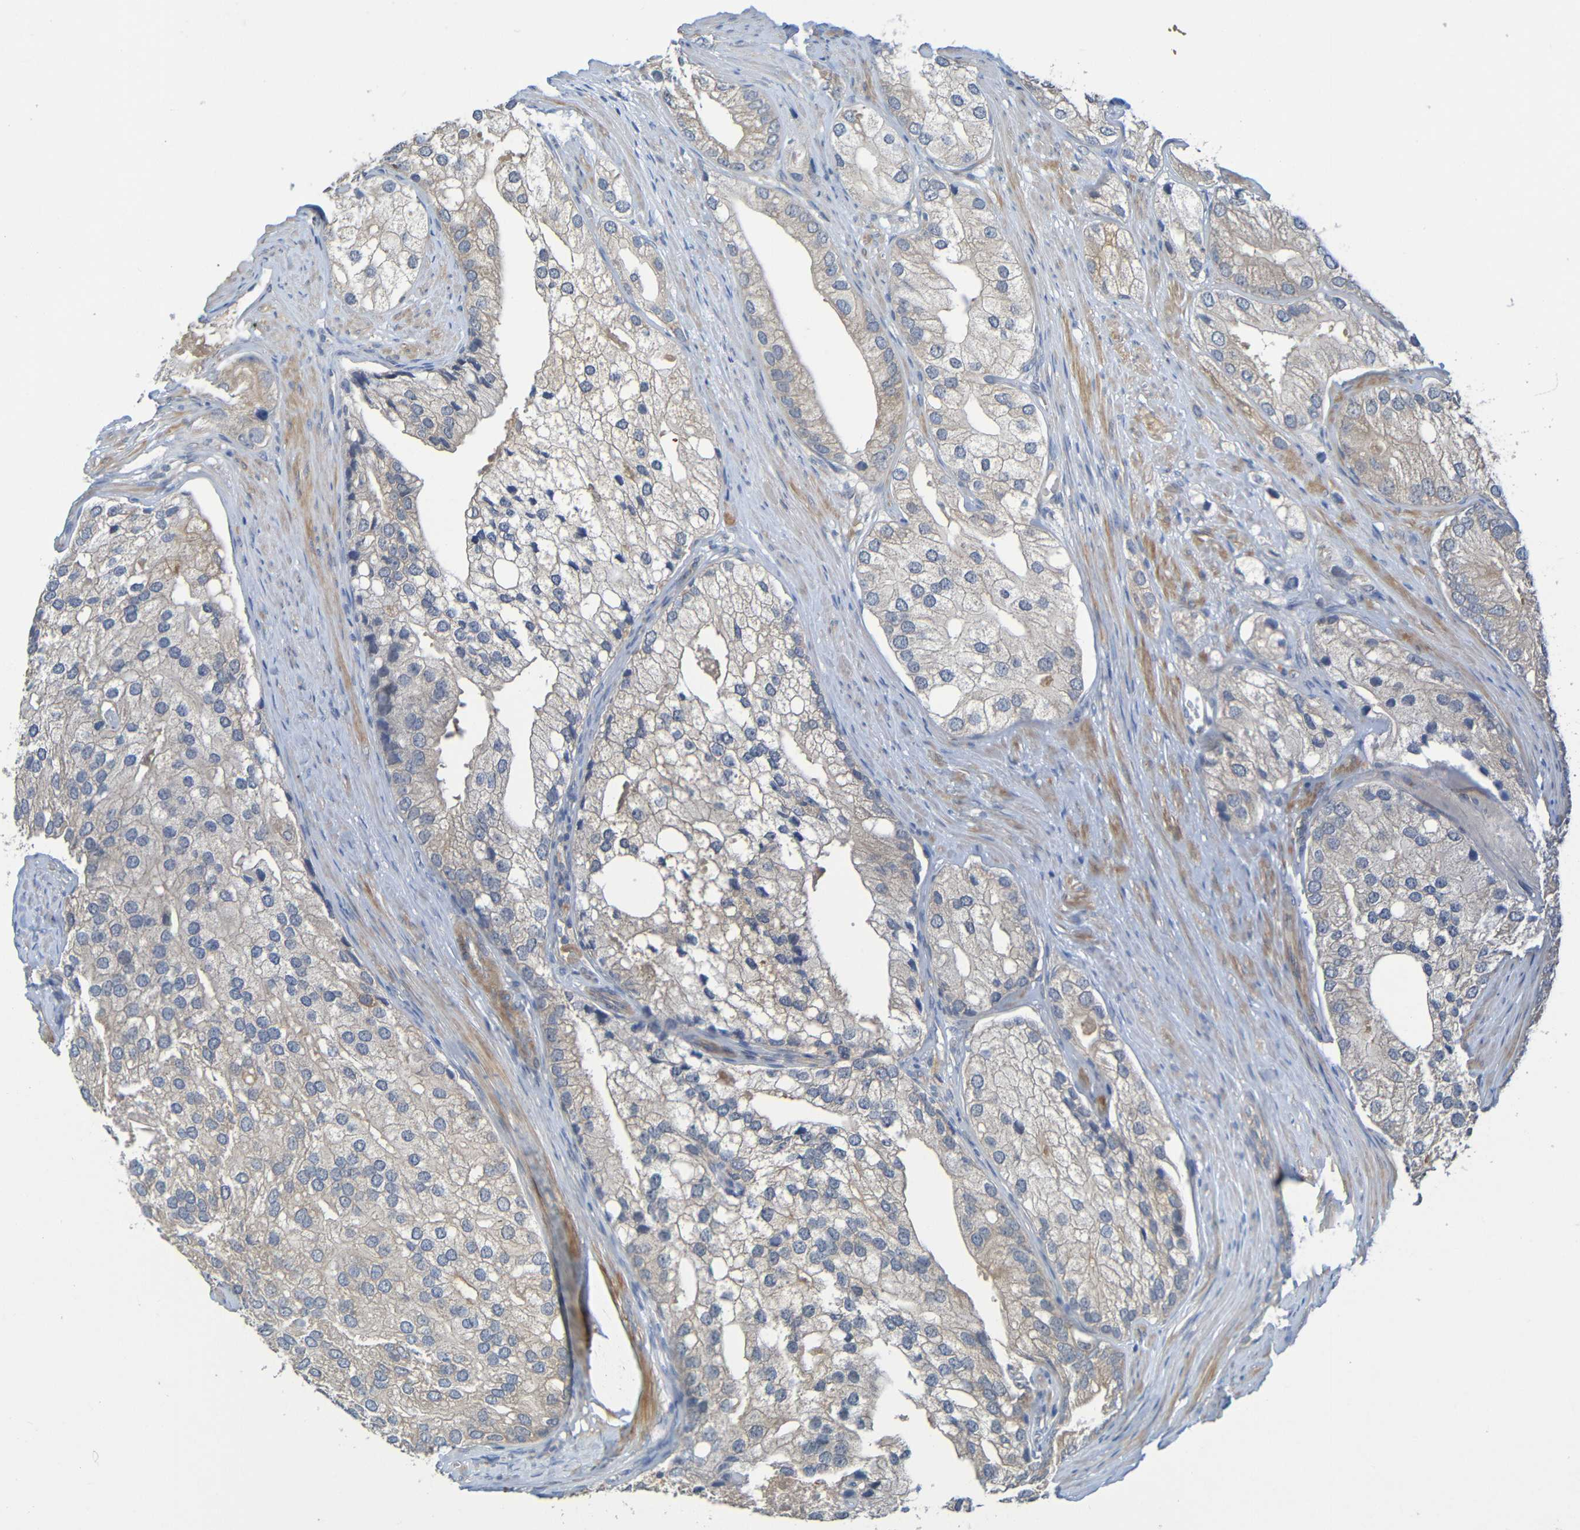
{"staining": {"intensity": "weak", "quantity": "<25%", "location": "cytoplasmic/membranous"}, "tissue": "prostate cancer", "cell_type": "Tumor cells", "image_type": "cancer", "snomed": [{"axis": "morphology", "description": "Adenocarcinoma, Low grade"}, {"axis": "topography", "description": "Prostate"}], "caption": "Human prostate cancer stained for a protein using IHC shows no positivity in tumor cells.", "gene": "CYP4F2", "patient": {"sex": "male", "age": 69}}